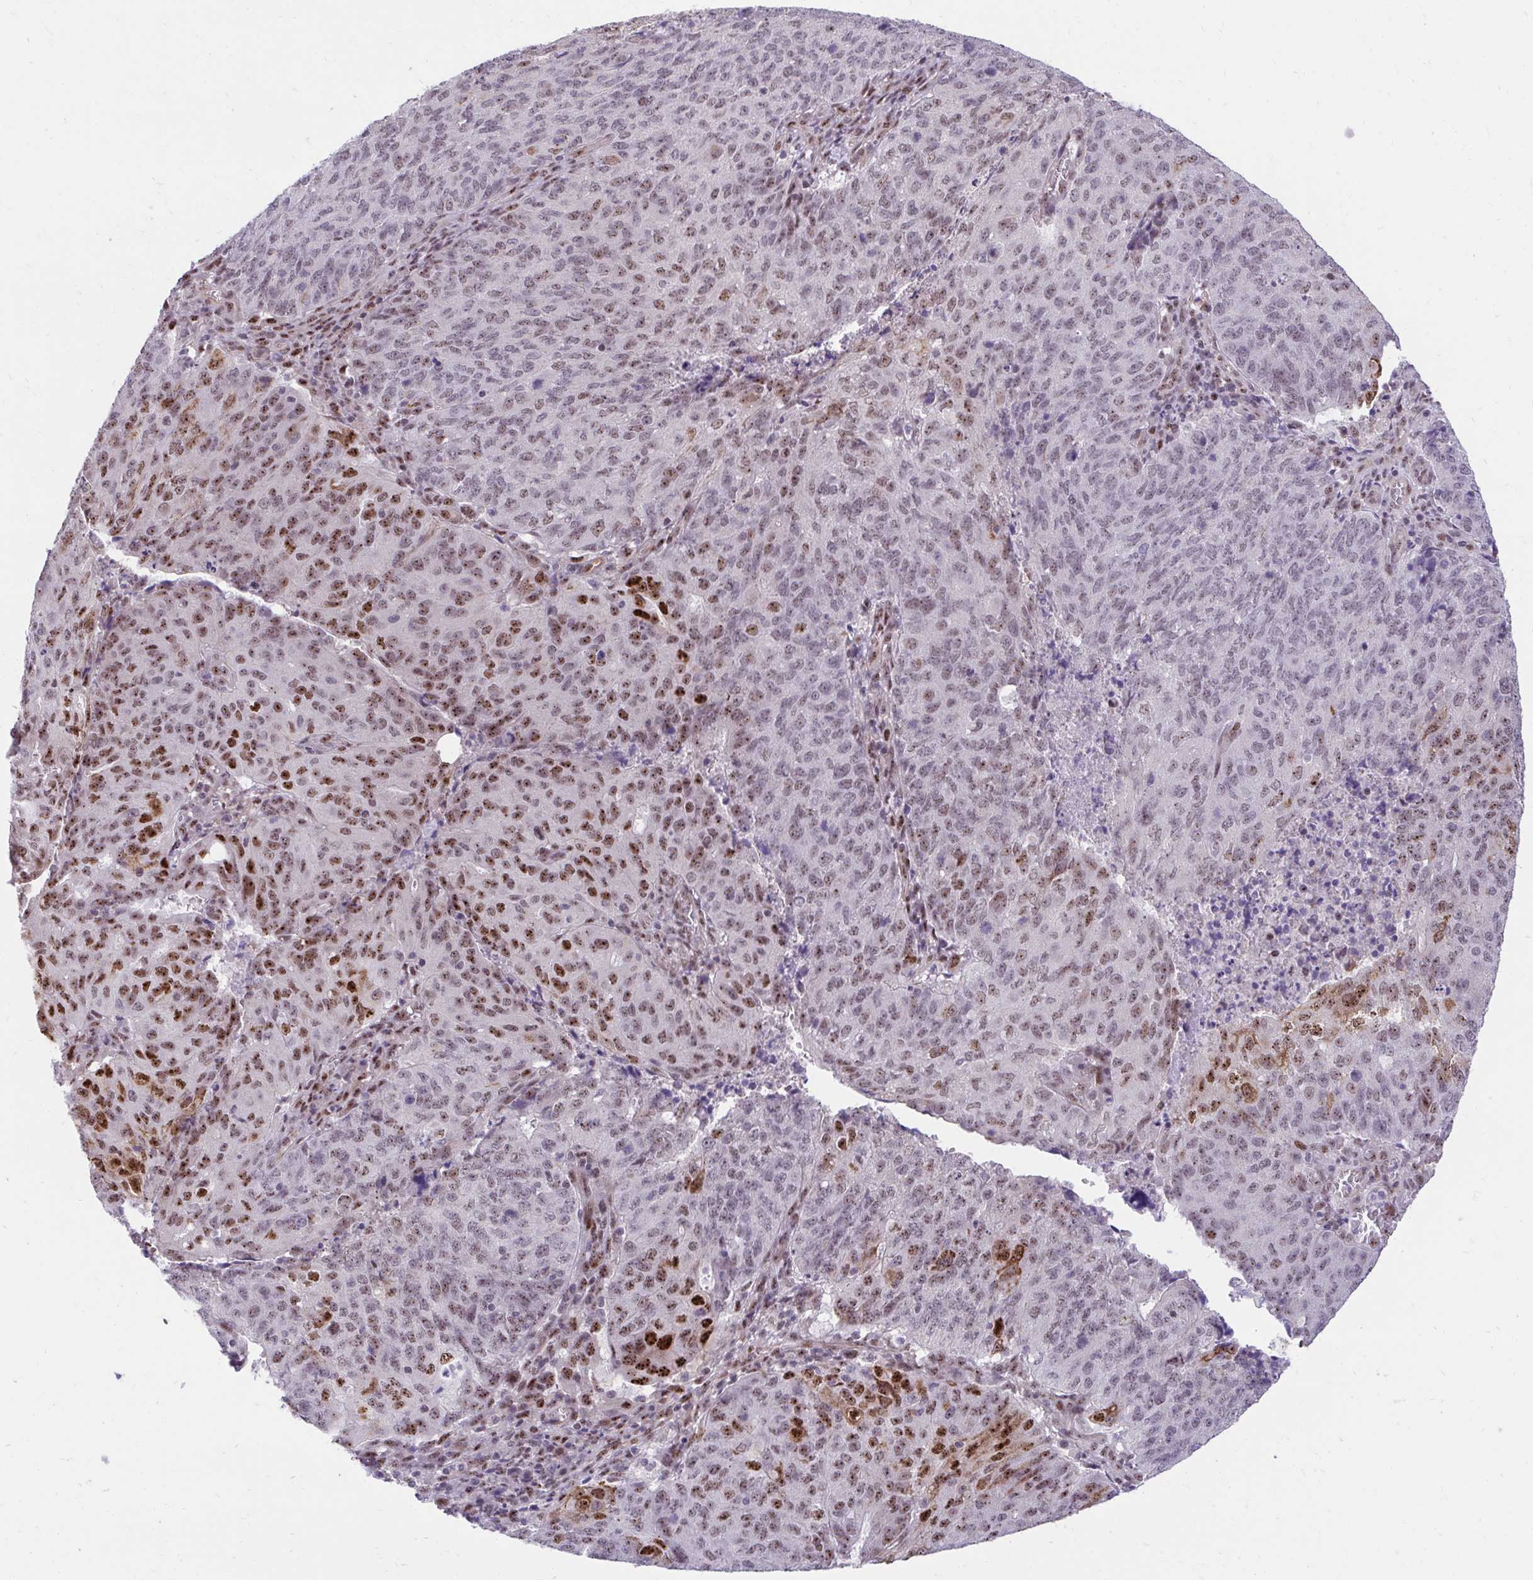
{"staining": {"intensity": "strong", "quantity": "<25%", "location": "nuclear"}, "tissue": "endometrial cancer", "cell_type": "Tumor cells", "image_type": "cancer", "snomed": [{"axis": "morphology", "description": "Adenocarcinoma, NOS"}, {"axis": "topography", "description": "Endometrium"}], "caption": "Strong nuclear protein positivity is appreciated in approximately <25% of tumor cells in adenocarcinoma (endometrial).", "gene": "HOXA4", "patient": {"sex": "female", "age": 82}}